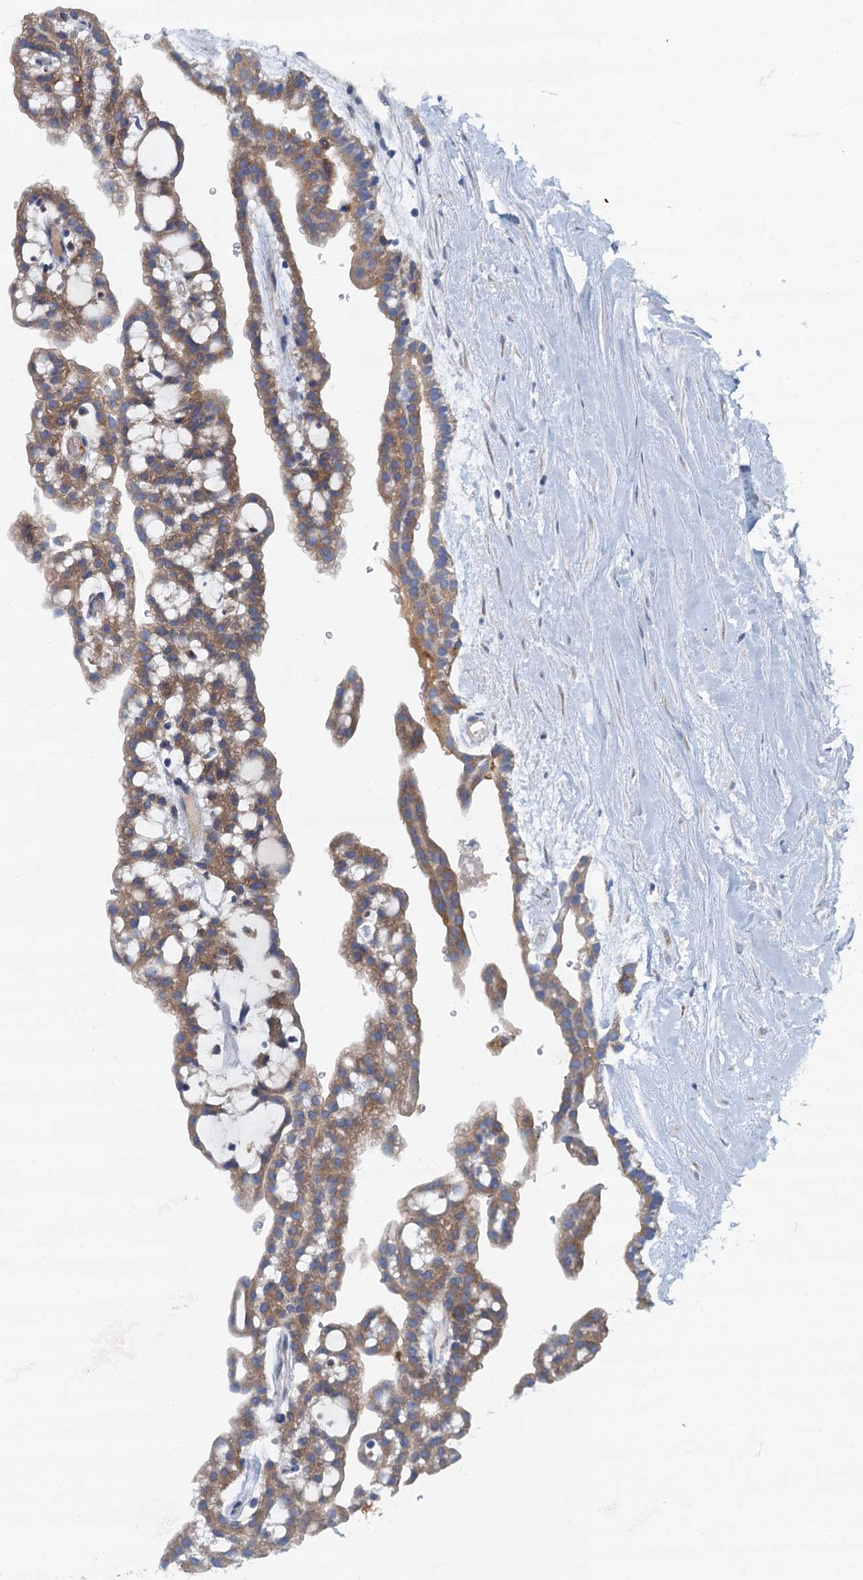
{"staining": {"intensity": "moderate", "quantity": ">75%", "location": "cytoplasmic/membranous"}, "tissue": "renal cancer", "cell_type": "Tumor cells", "image_type": "cancer", "snomed": [{"axis": "morphology", "description": "Adenocarcinoma, NOS"}, {"axis": "topography", "description": "Kidney"}], "caption": "Adenocarcinoma (renal) stained with DAB (3,3'-diaminobenzidine) immunohistochemistry (IHC) demonstrates medium levels of moderate cytoplasmic/membranous expression in about >75% of tumor cells.", "gene": "MYDGF", "patient": {"sex": "male", "age": 63}}